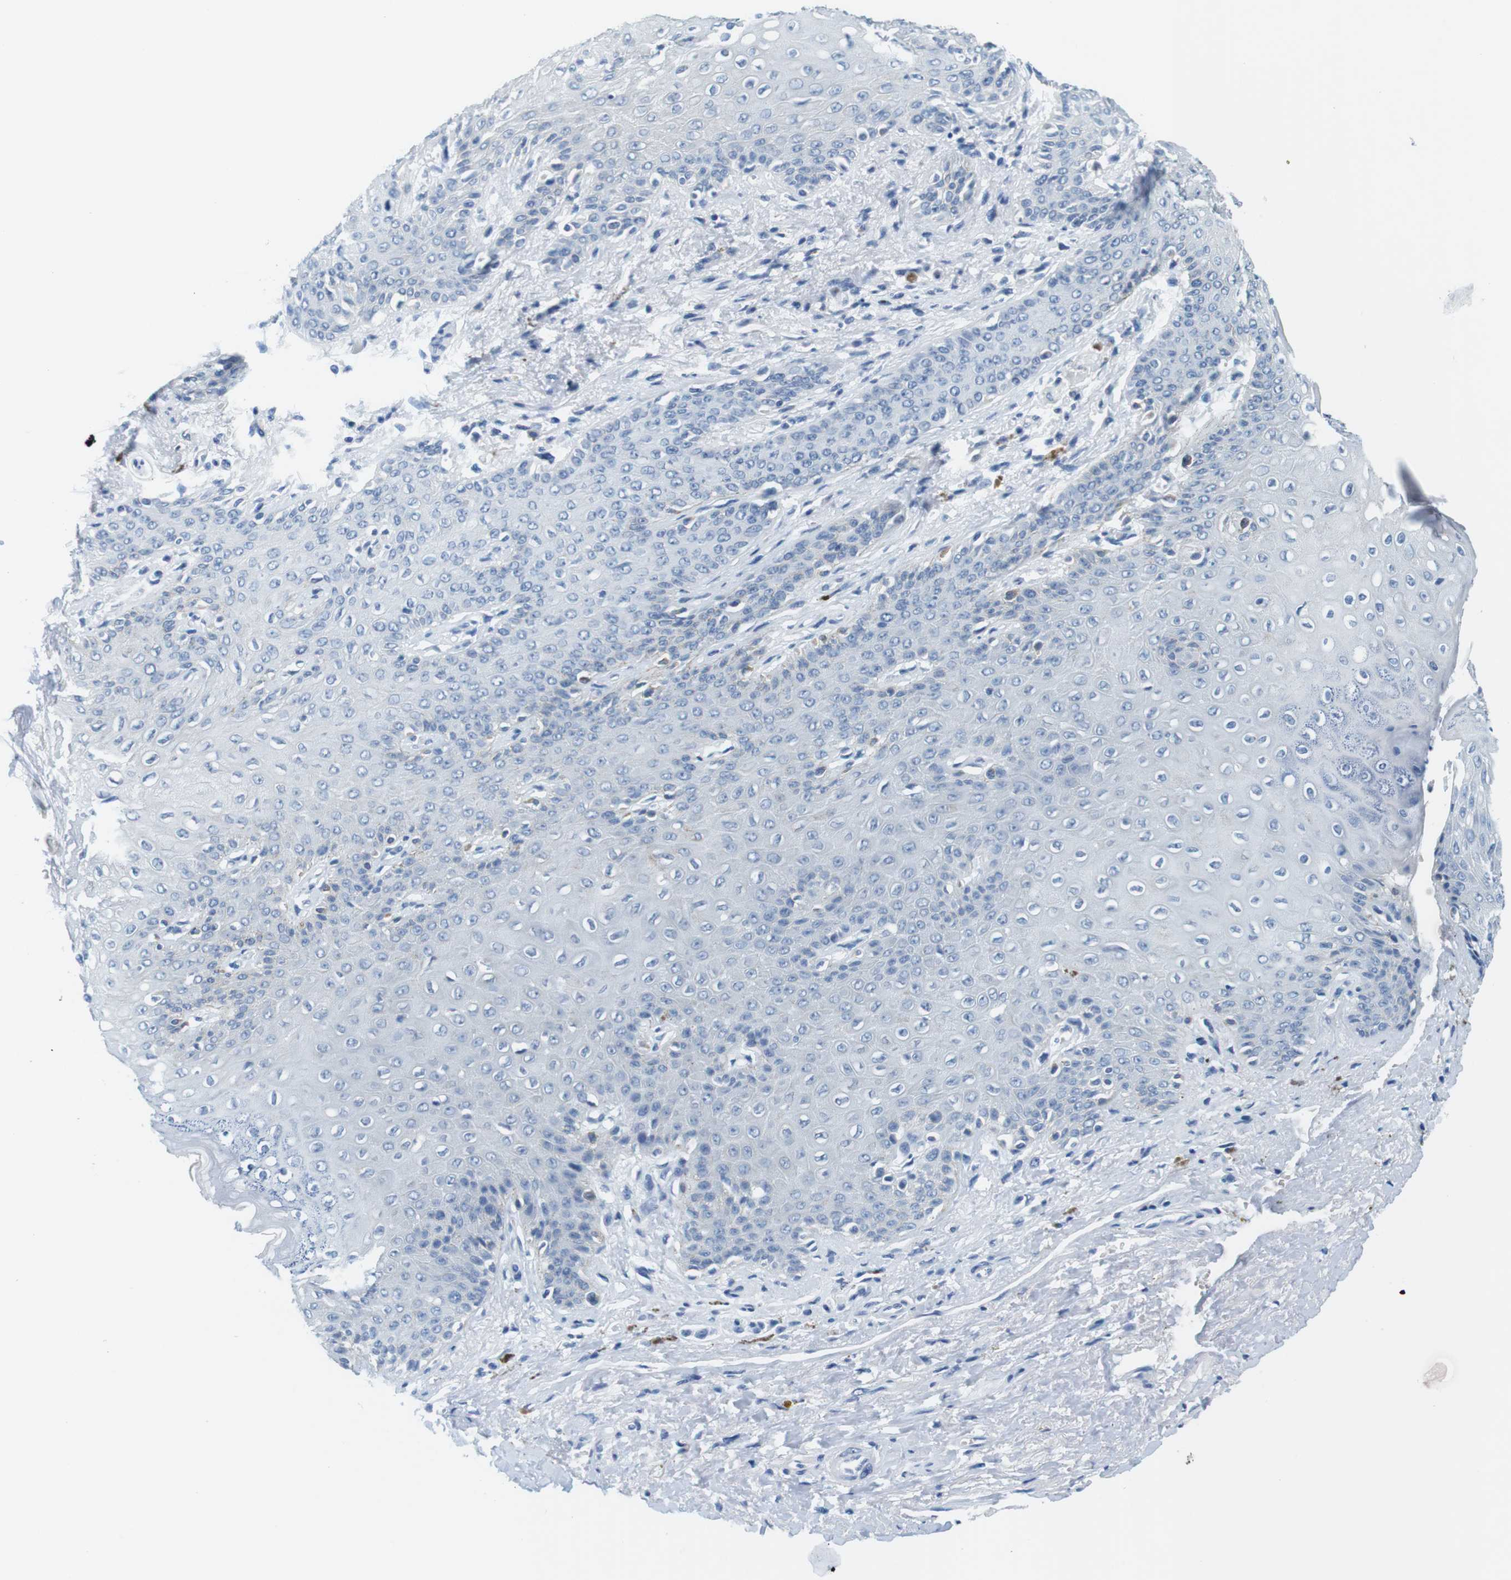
{"staining": {"intensity": "negative", "quantity": "none", "location": "none"}, "tissue": "skin", "cell_type": "Epidermal cells", "image_type": "normal", "snomed": [{"axis": "morphology", "description": "Normal tissue, NOS"}, {"axis": "topography", "description": "Anal"}], "caption": "Histopathology image shows no protein expression in epidermal cells of benign skin.", "gene": "CYP2C9", "patient": {"sex": "female", "age": 46}}